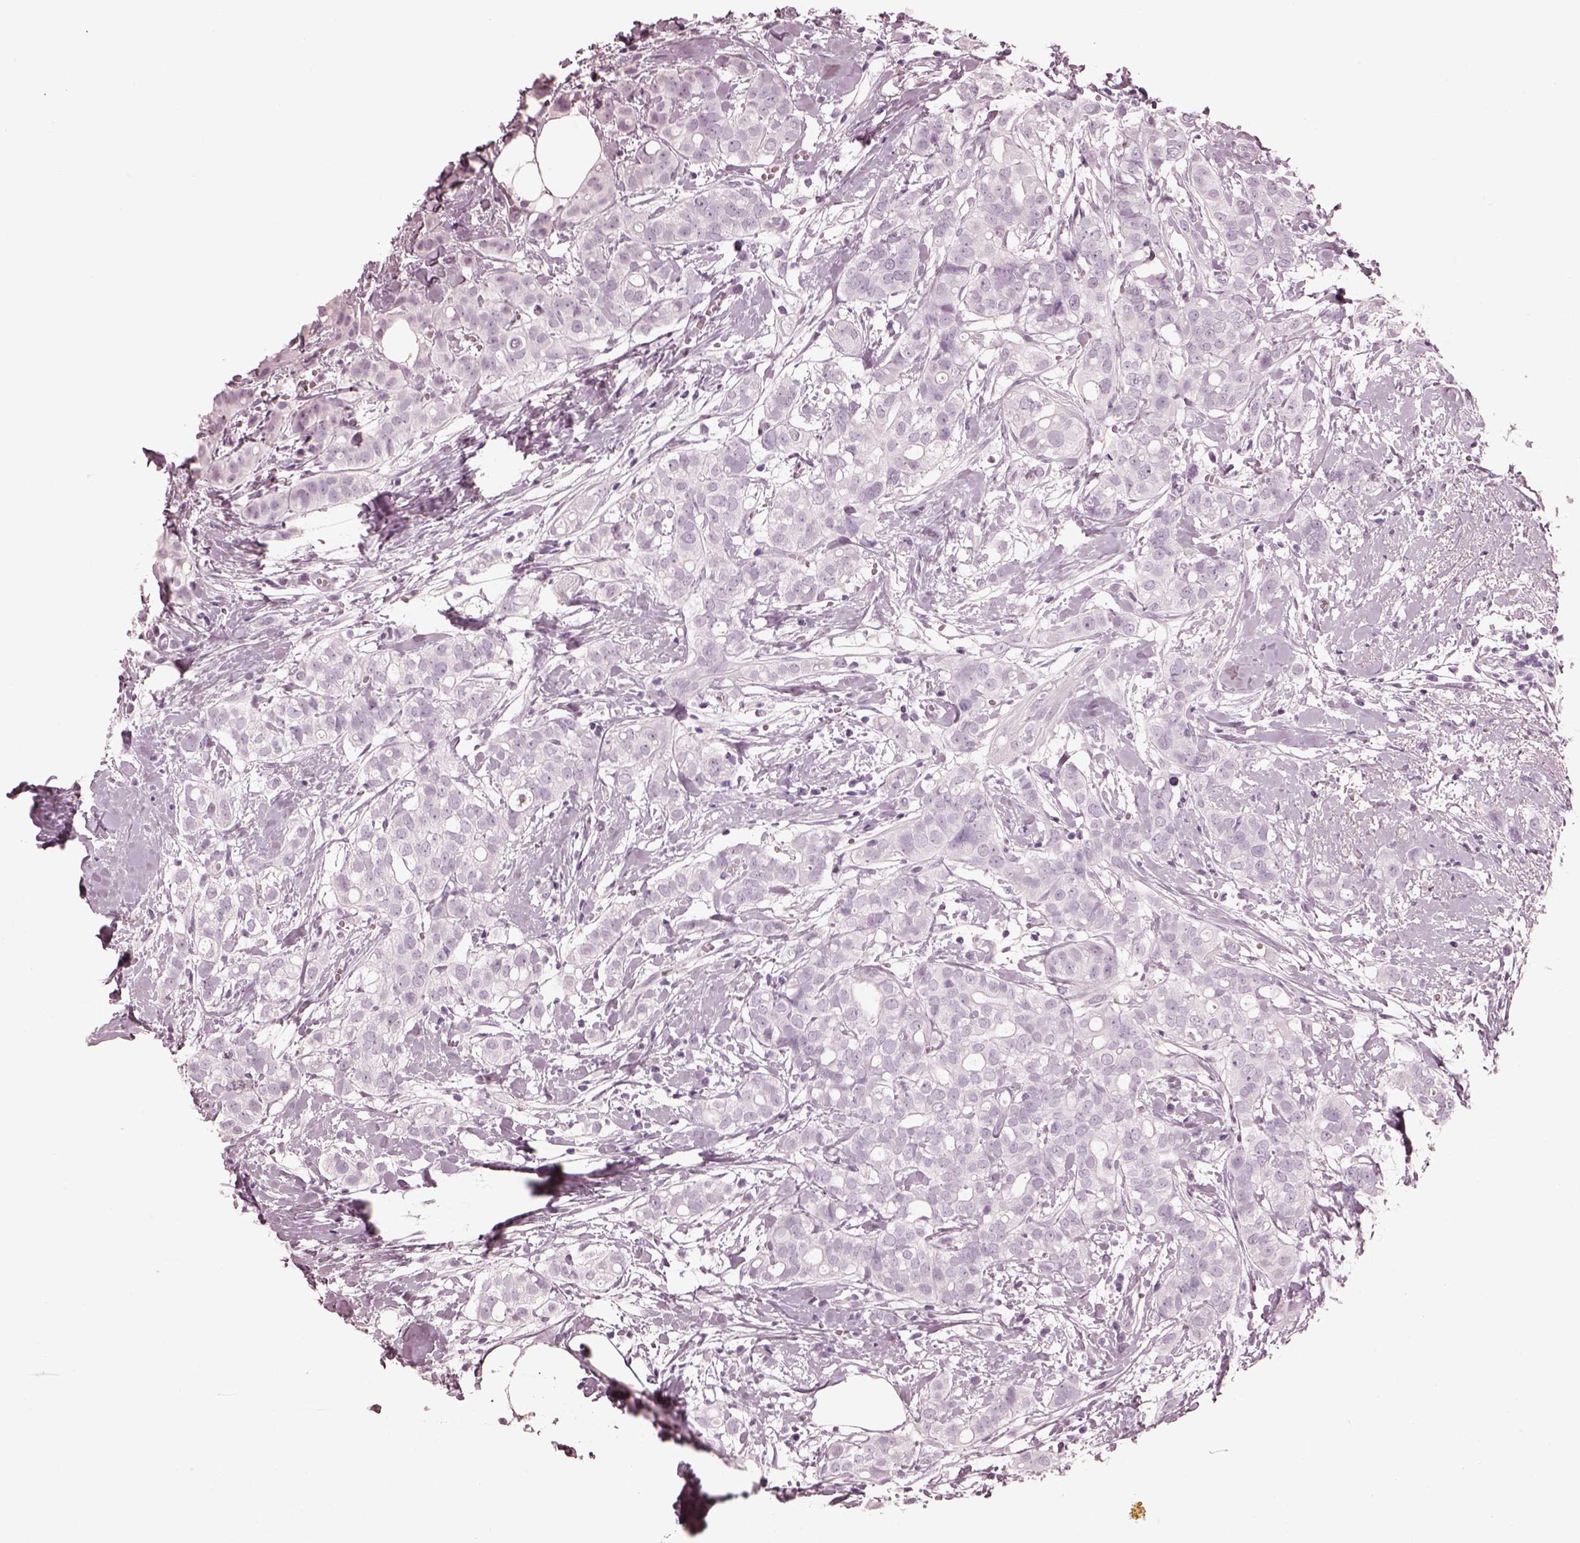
{"staining": {"intensity": "negative", "quantity": "none", "location": "none"}, "tissue": "breast cancer", "cell_type": "Tumor cells", "image_type": "cancer", "snomed": [{"axis": "morphology", "description": "Duct carcinoma"}, {"axis": "topography", "description": "Breast"}], "caption": "Breast infiltrating ductal carcinoma stained for a protein using IHC shows no expression tumor cells.", "gene": "FABP9", "patient": {"sex": "female", "age": 40}}